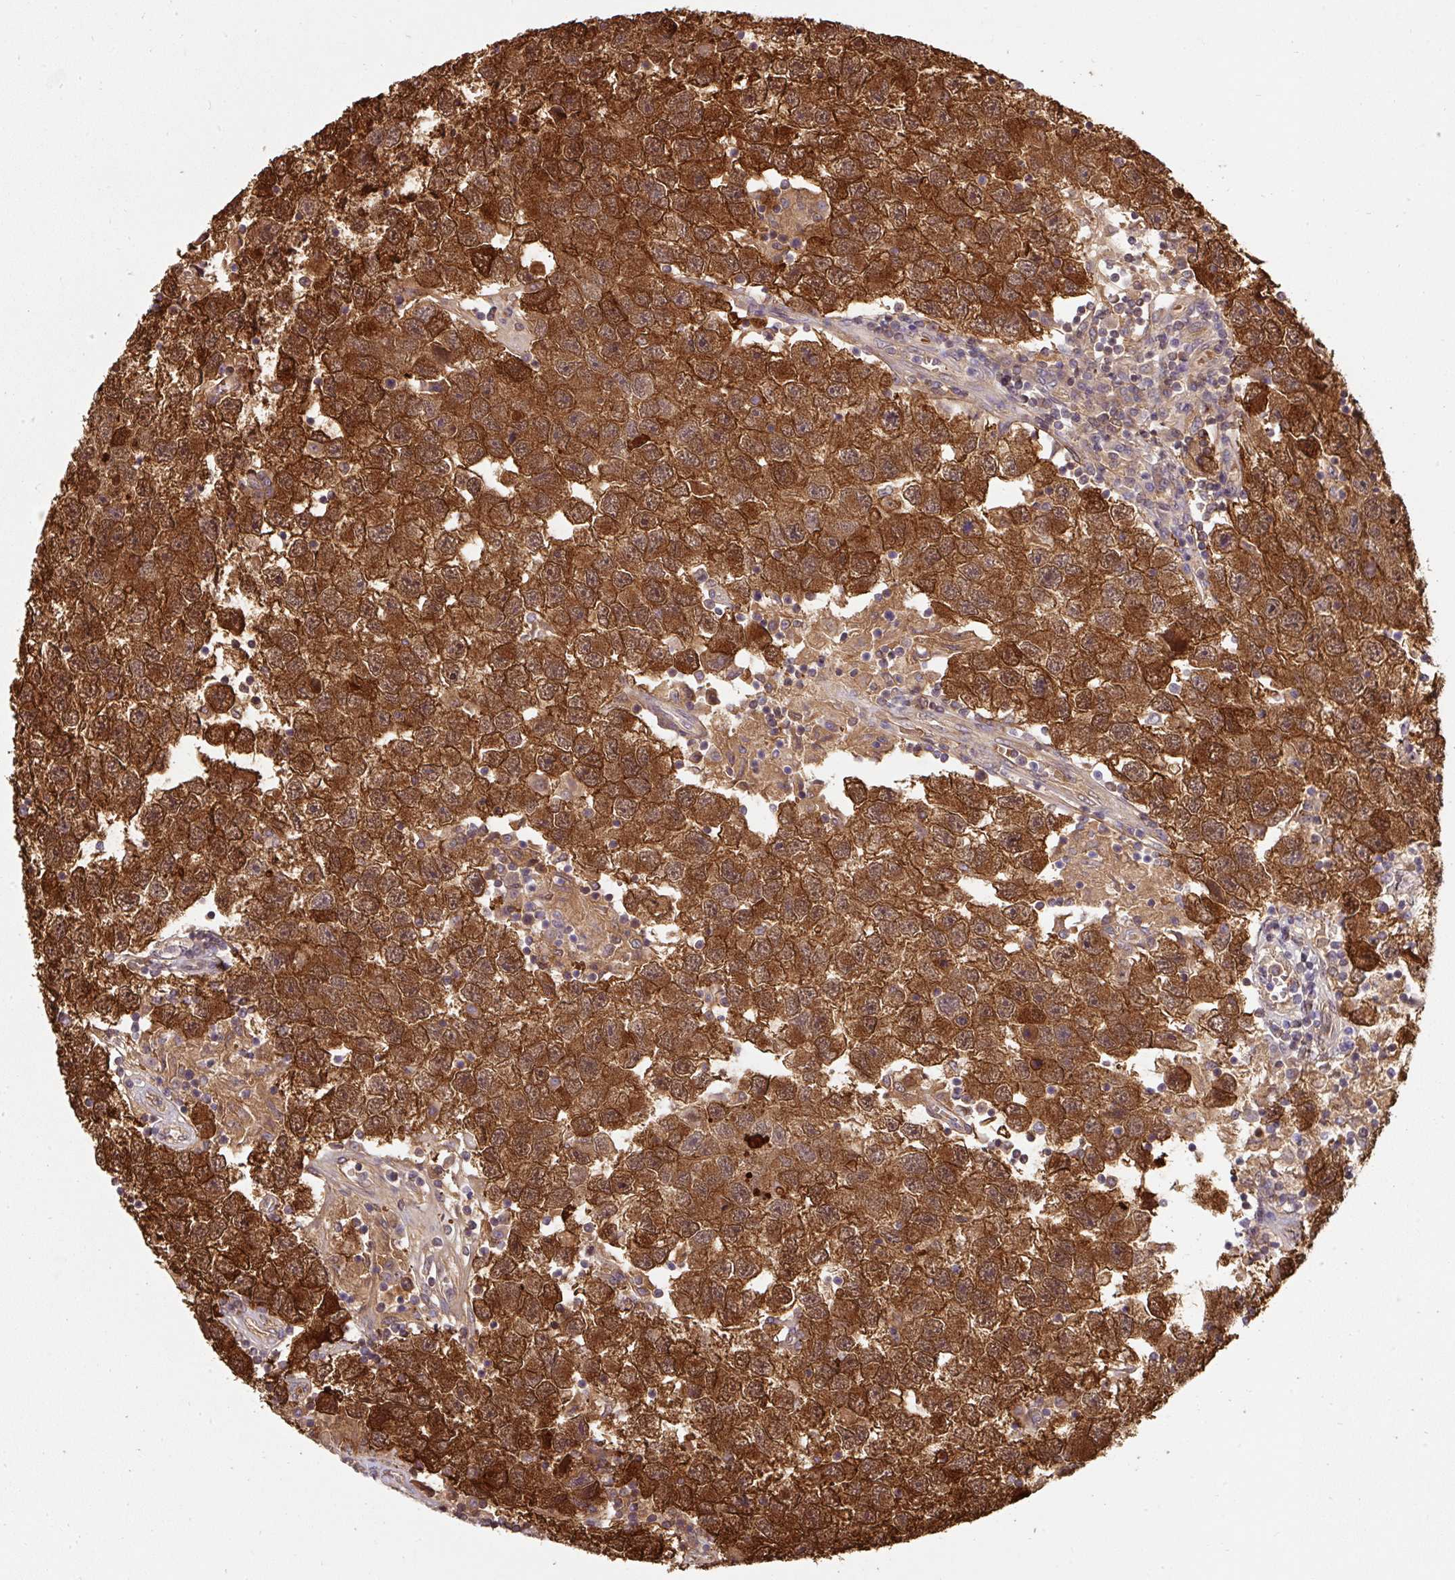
{"staining": {"intensity": "strong", "quantity": ">75%", "location": "cytoplasmic/membranous,nuclear"}, "tissue": "testis cancer", "cell_type": "Tumor cells", "image_type": "cancer", "snomed": [{"axis": "morphology", "description": "Seminoma, NOS"}, {"axis": "topography", "description": "Testis"}], "caption": "The histopathology image shows a brown stain indicating the presence of a protein in the cytoplasmic/membranous and nuclear of tumor cells in testis cancer.", "gene": "ST13", "patient": {"sex": "male", "age": 26}}